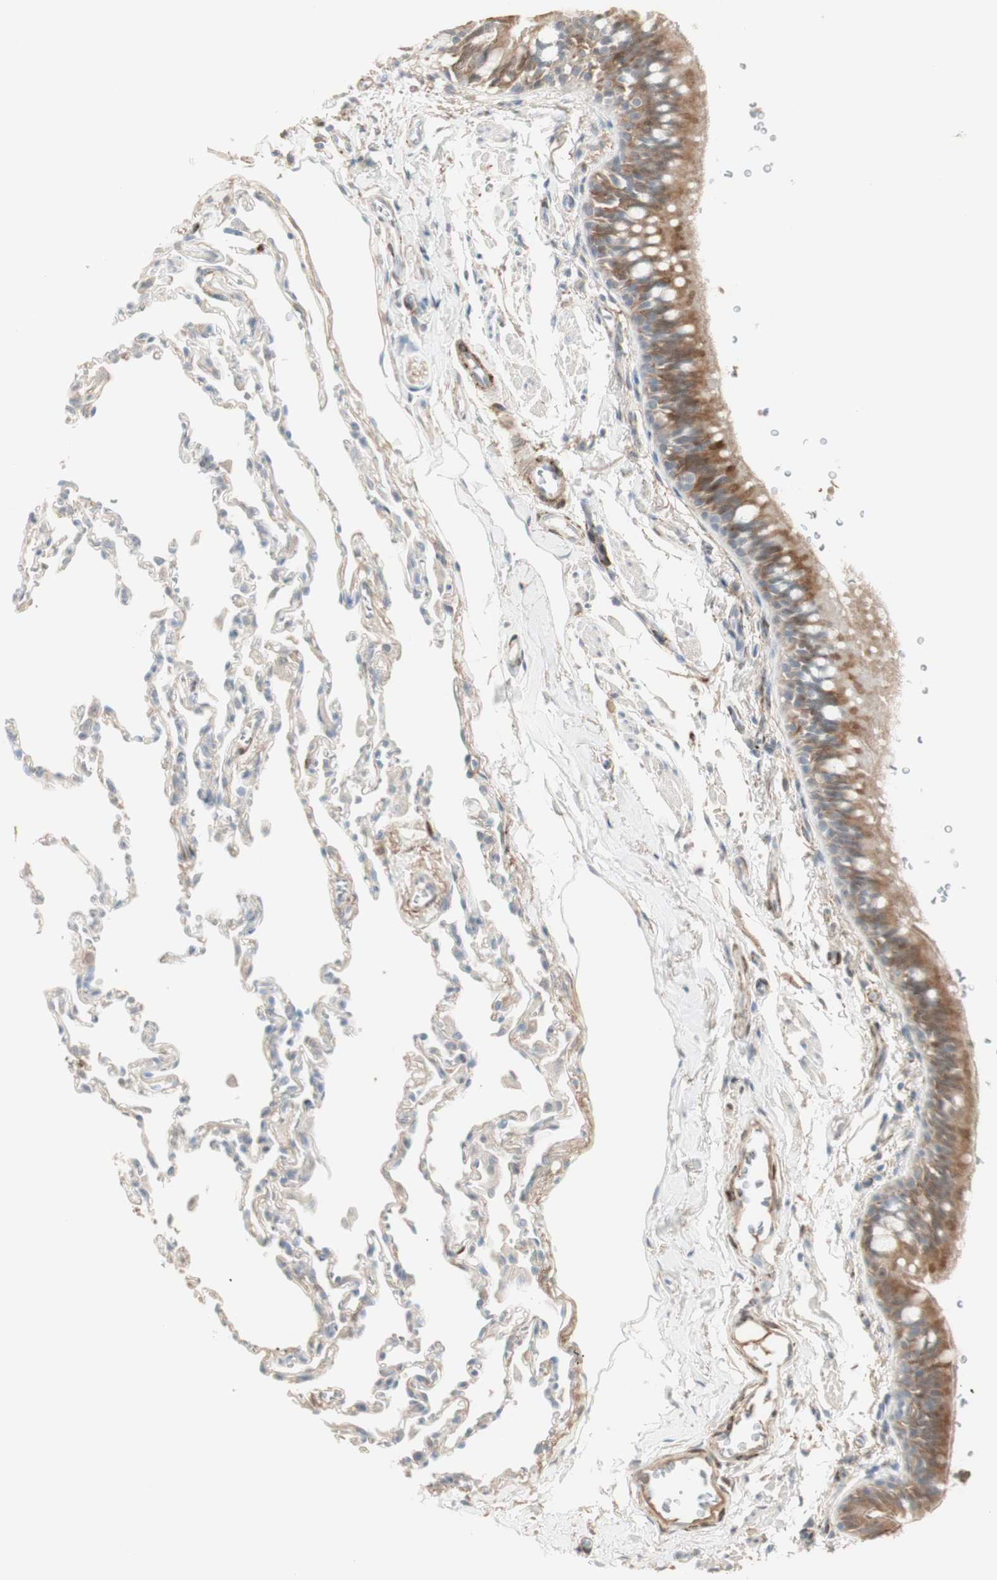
{"staining": {"intensity": "moderate", "quantity": ">75%", "location": "cytoplasmic/membranous"}, "tissue": "bronchus", "cell_type": "Respiratory epithelial cells", "image_type": "normal", "snomed": [{"axis": "morphology", "description": "Normal tissue, NOS"}, {"axis": "topography", "description": "Bronchus"}, {"axis": "topography", "description": "Lung"}], "caption": "Approximately >75% of respiratory epithelial cells in normal human bronchus show moderate cytoplasmic/membranous protein staining as visualized by brown immunohistochemical staining.", "gene": "MUC3A", "patient": {"sex": "male", "age": 64}}